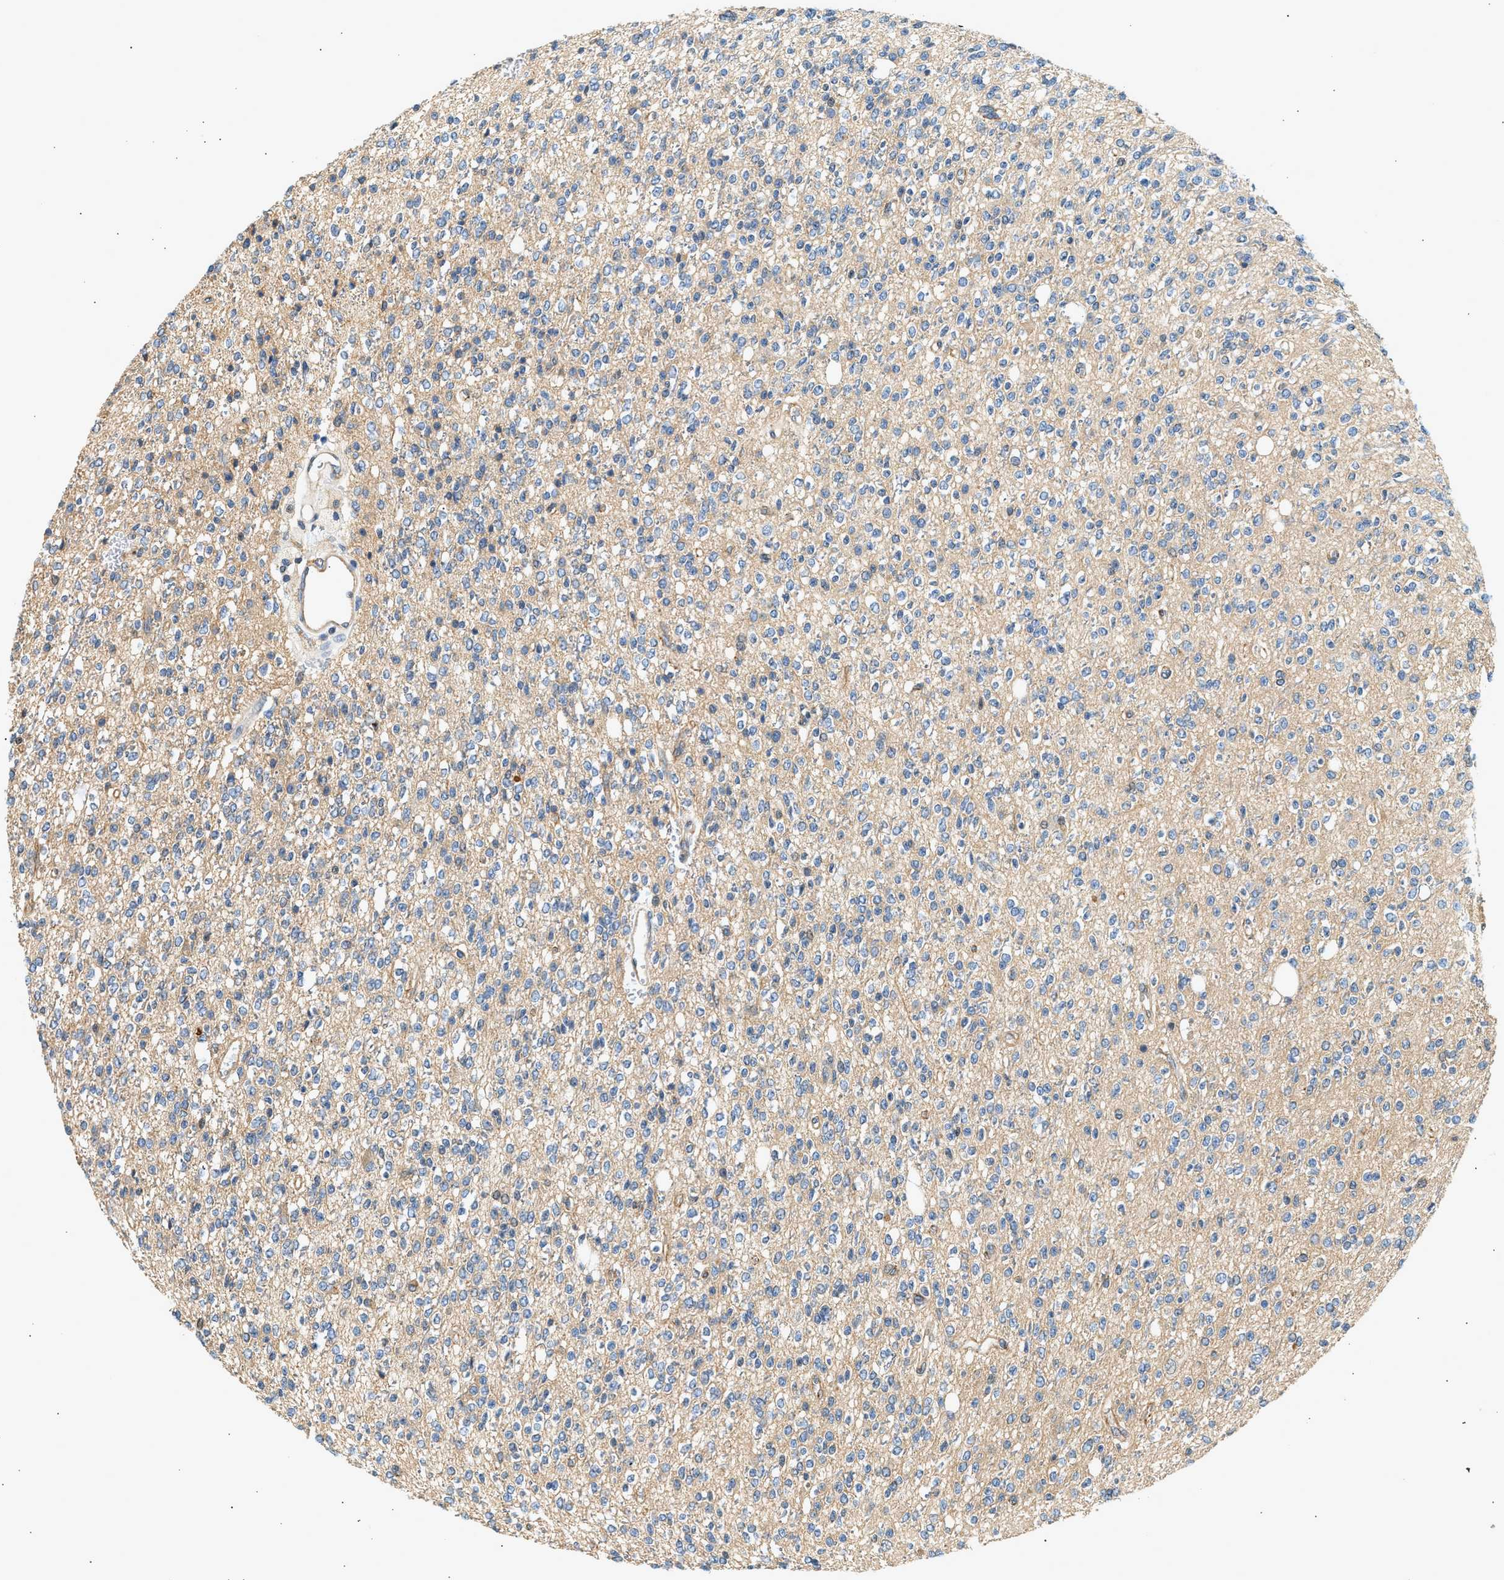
{"staining": {"intensity": "negative", "quantity": "none", "location": "none"}, "tissue": "glioma", "cell_type": "Tumor cells", "image_type": "cancer", "snomed": [{"axis": "morphology", "description": "Glioma, malignant, High grade"}, {"axis": "topography", "description": "Brain"}], "caption": "IHC micrograph of neoplastic tissue: malignant high-grade glioma stained with DAB shows no significant protein expression in tumor cells.", "gene": "WDR31", "patient": {"sex": "male", "age": 34}}